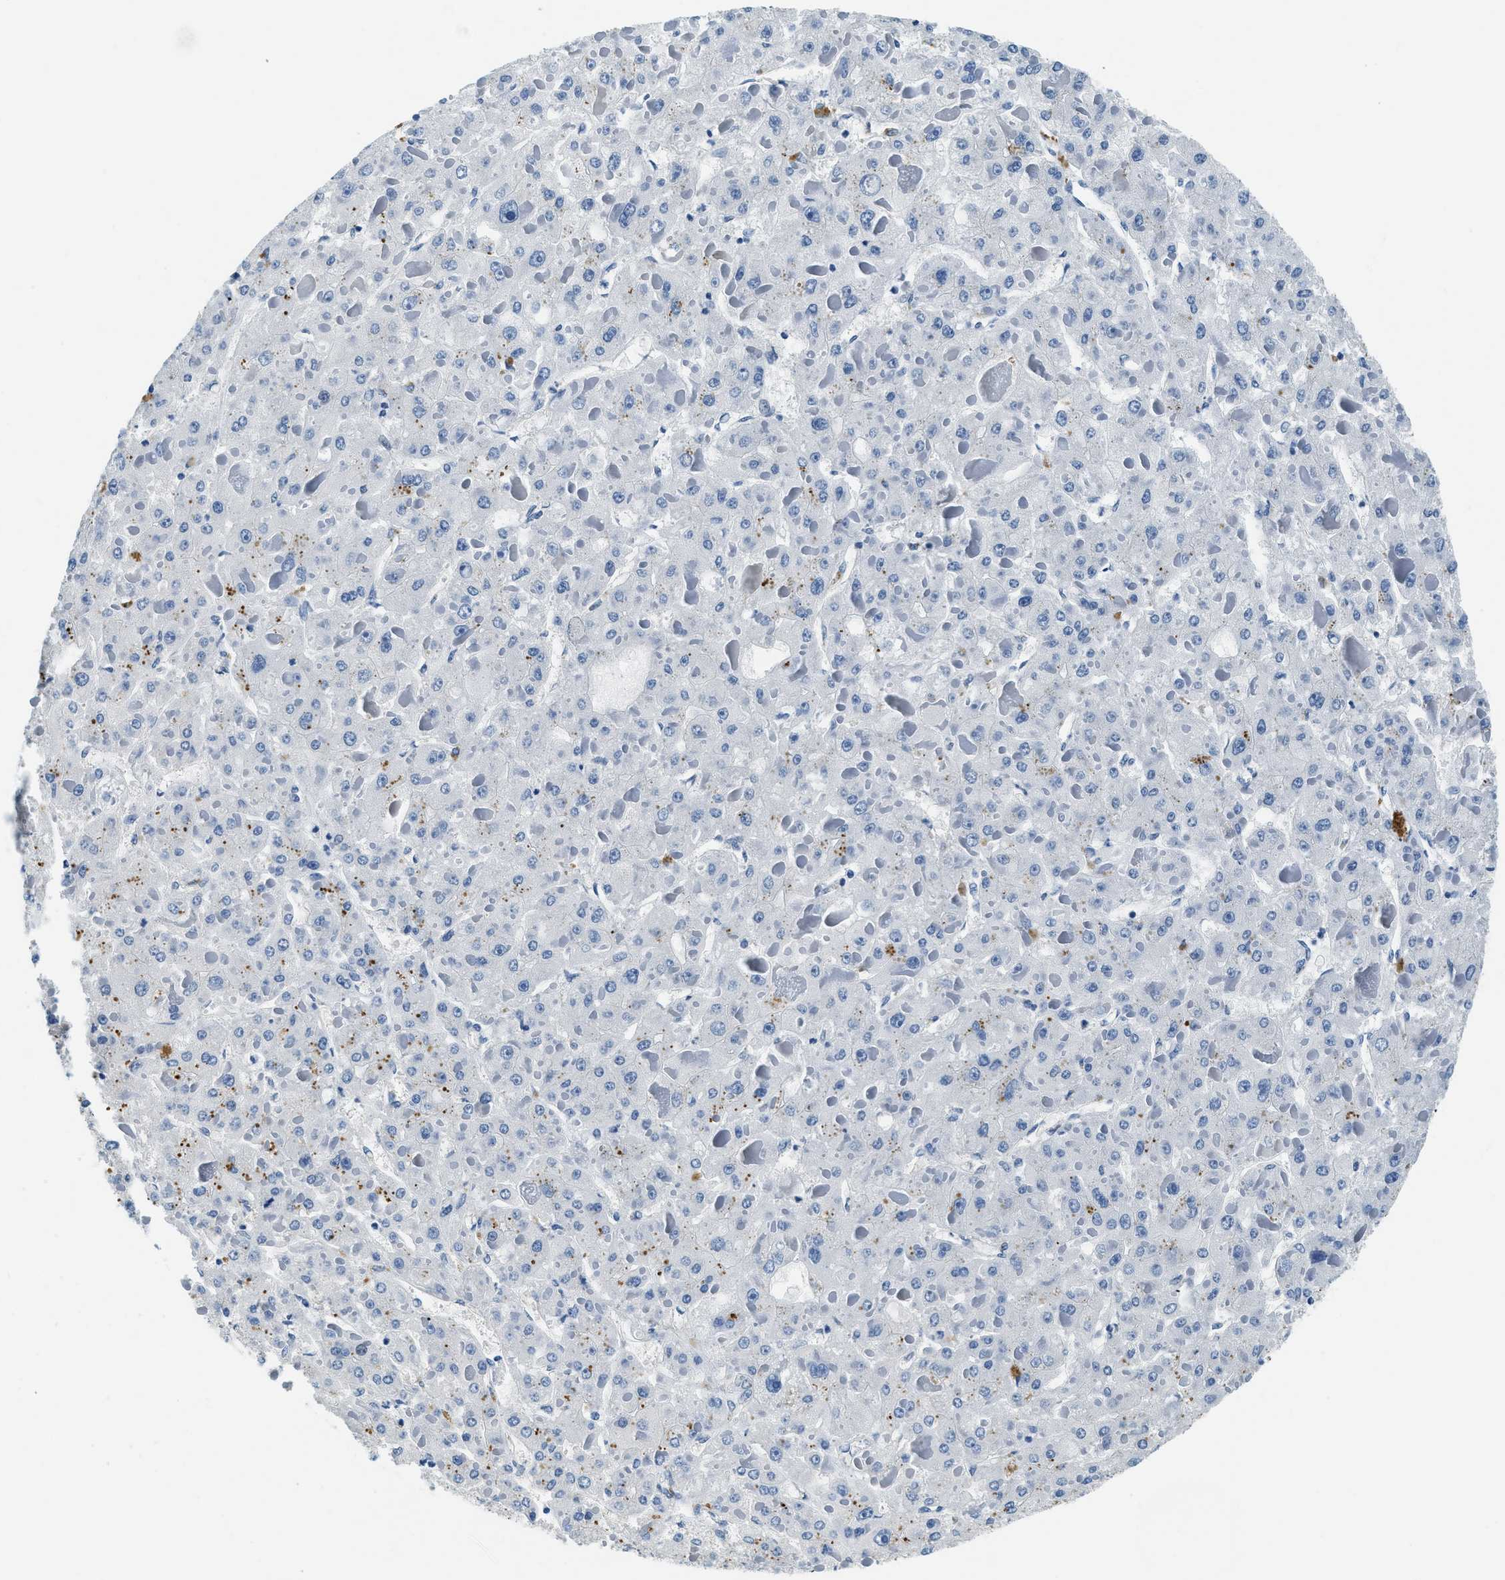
{"staining": {"intensity": "negative", "quantity": "none", "location": "none"}, "tissue": "liver cancer", "cell_type": "Tumor cells", "image_type": "cancer", "snomed": [{"axis": "morphology", "description": "Carcinoma, Hepatocellular, NOS"}, {"axis": "topography", "description": "Liver"}], "caption": "Liver cancer (hepatocellular carcinoma) was stained to show a protein in brown. There is no significant positivity in tumor cells. The staining is performed using DAB brown chromogen with nuclei counter-stained in using hematoxylin.", "gene": "TWF1", "patient": {"sex": "female", "age": 73}}